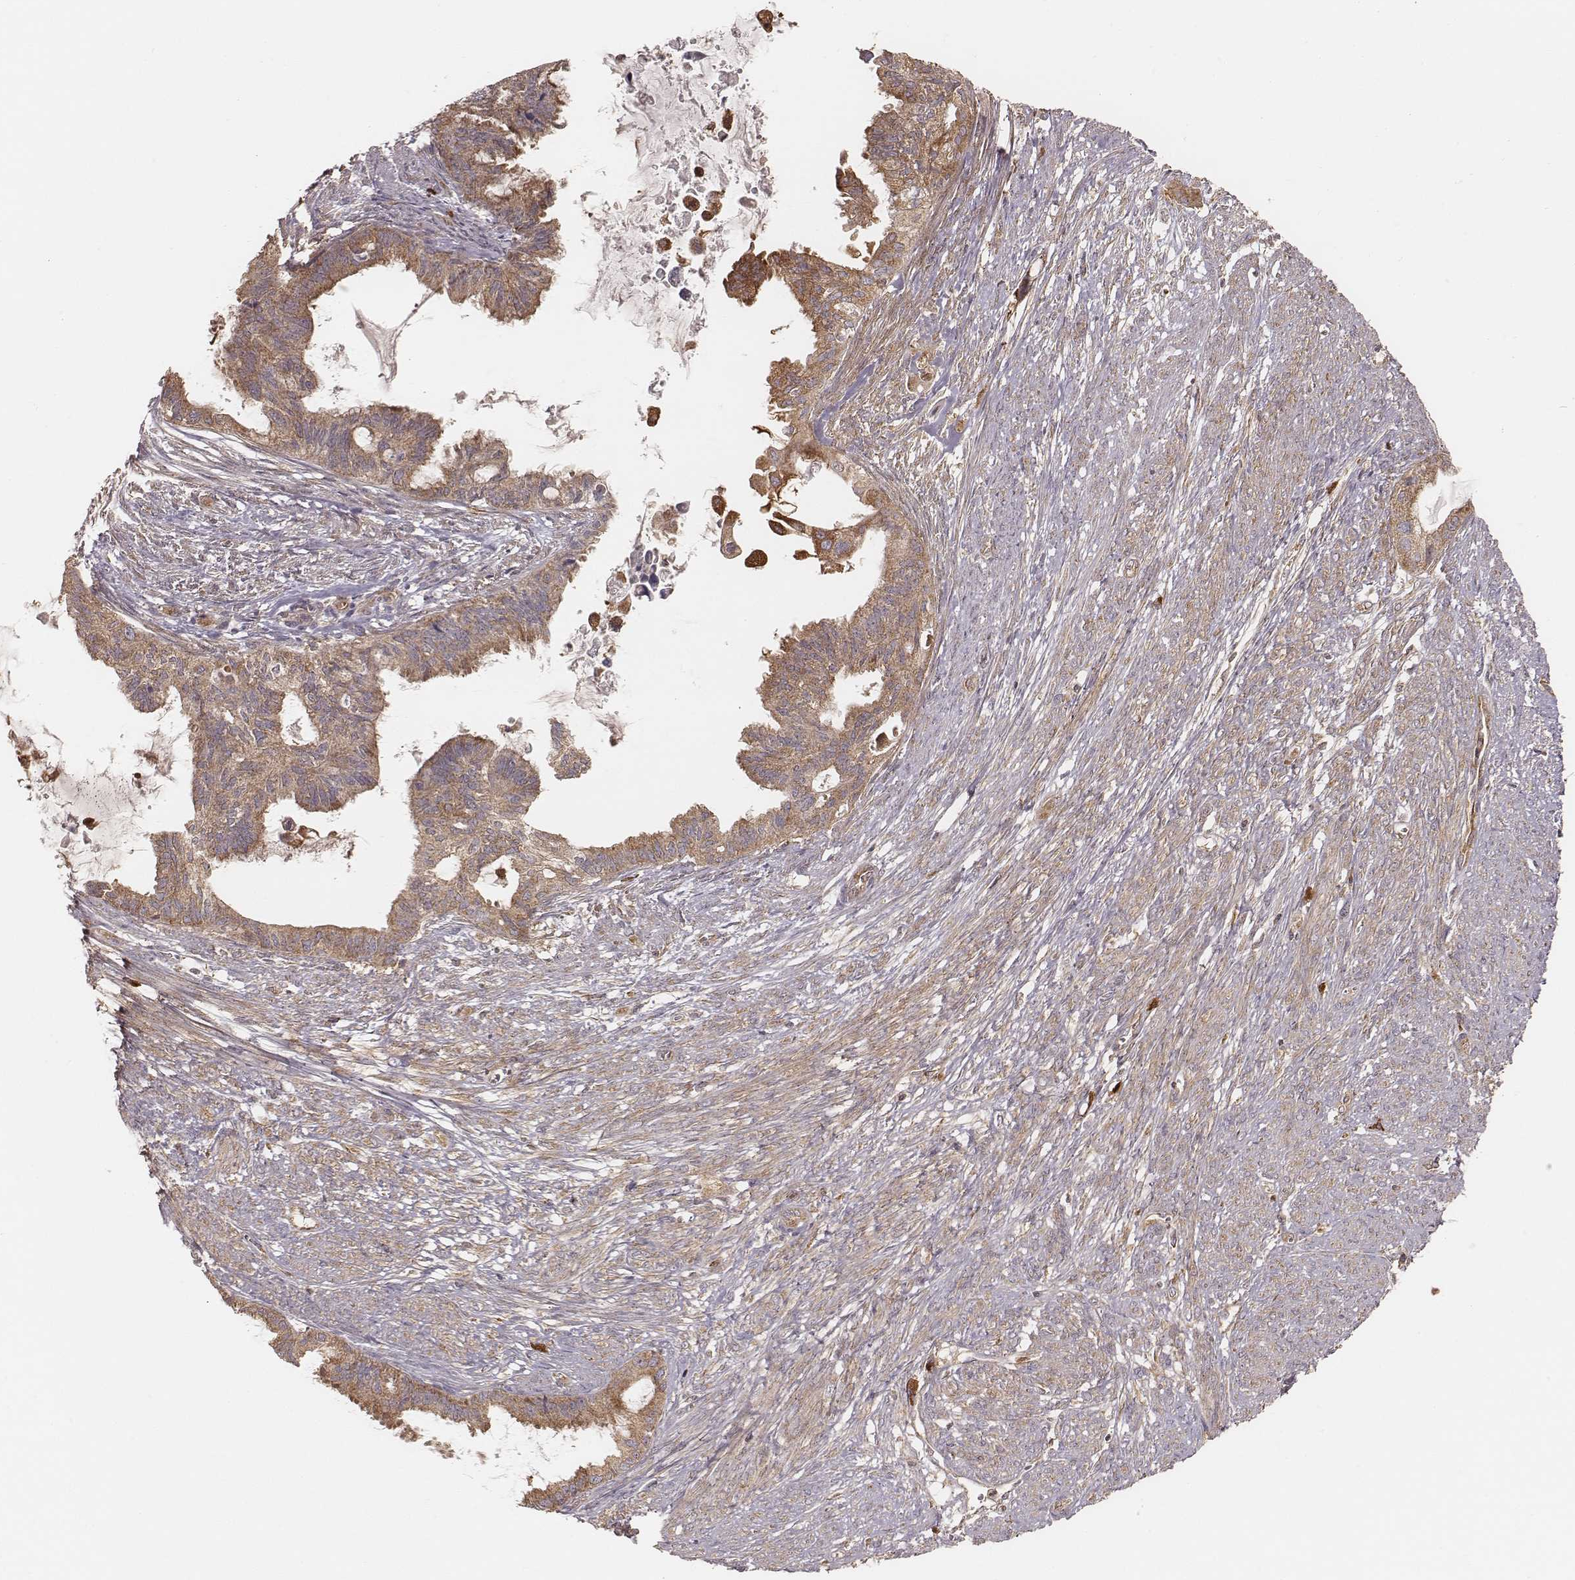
{"staining": {"intensity": "moderate", "quantity": "25%-75%", "location": "cytoplasmic/membranous"}, "tissue": "endometrial cancer", "cell_type": "Tumor cells", "image_type": "cancer", "snomed": [{"axis": "morphology", "description": "Adenocarcinoma, NOS"}, {"axis": "topography", "description": "Endometrium"}], "caption": "This photomicrograph displays endometrial adenocarcinoma stained with immunohistochemistry (IHC) to label a protein in brown. The cytoplasmic/membranous of tumor cells show moderate positivity for the protein. Nuclei are counter-stained blue.", "gene": "CARS1", "patient": {"sex": "female", "age": 86}}